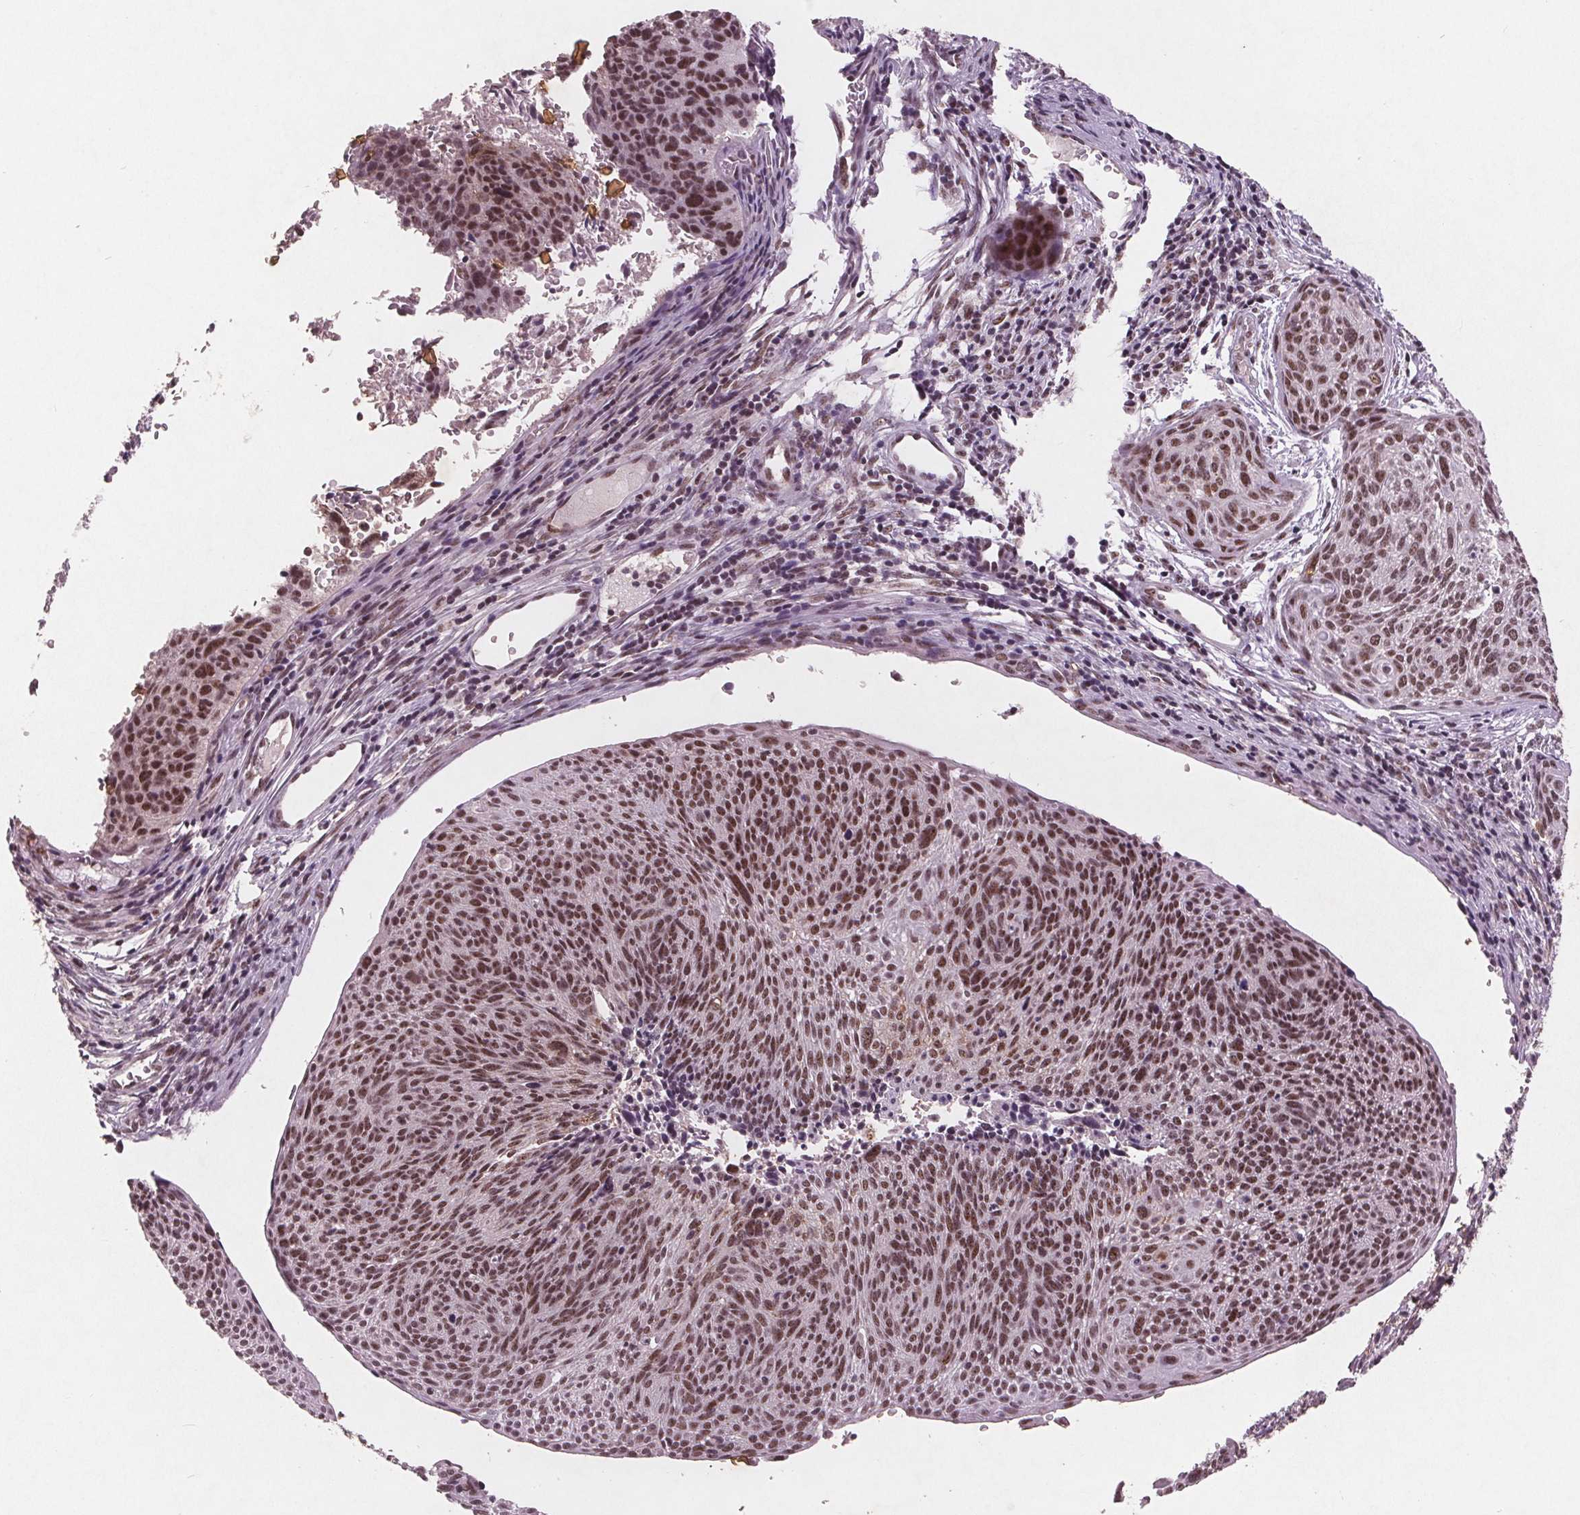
{"staining": {"intensity": "moderate", "quantity": ">75%", "location": "nuclear"}, "tissue": "cervical cancer", "cell_type": "Tumor cells", "image_type": "cancer", "snomed": [{"axis": "morphology", "description": "Squamous cell carcinoma, NOS"}, {"axis": "topography", "description": "Cervix"}], "caption": "Immunohistochemical staining of human cervical cancer shows medium levels of moderate nuclear staining in approximately >75% of tumor cells.", "gene": "RPS6KA2", "patient": {"sex": "female", "age": 49}}